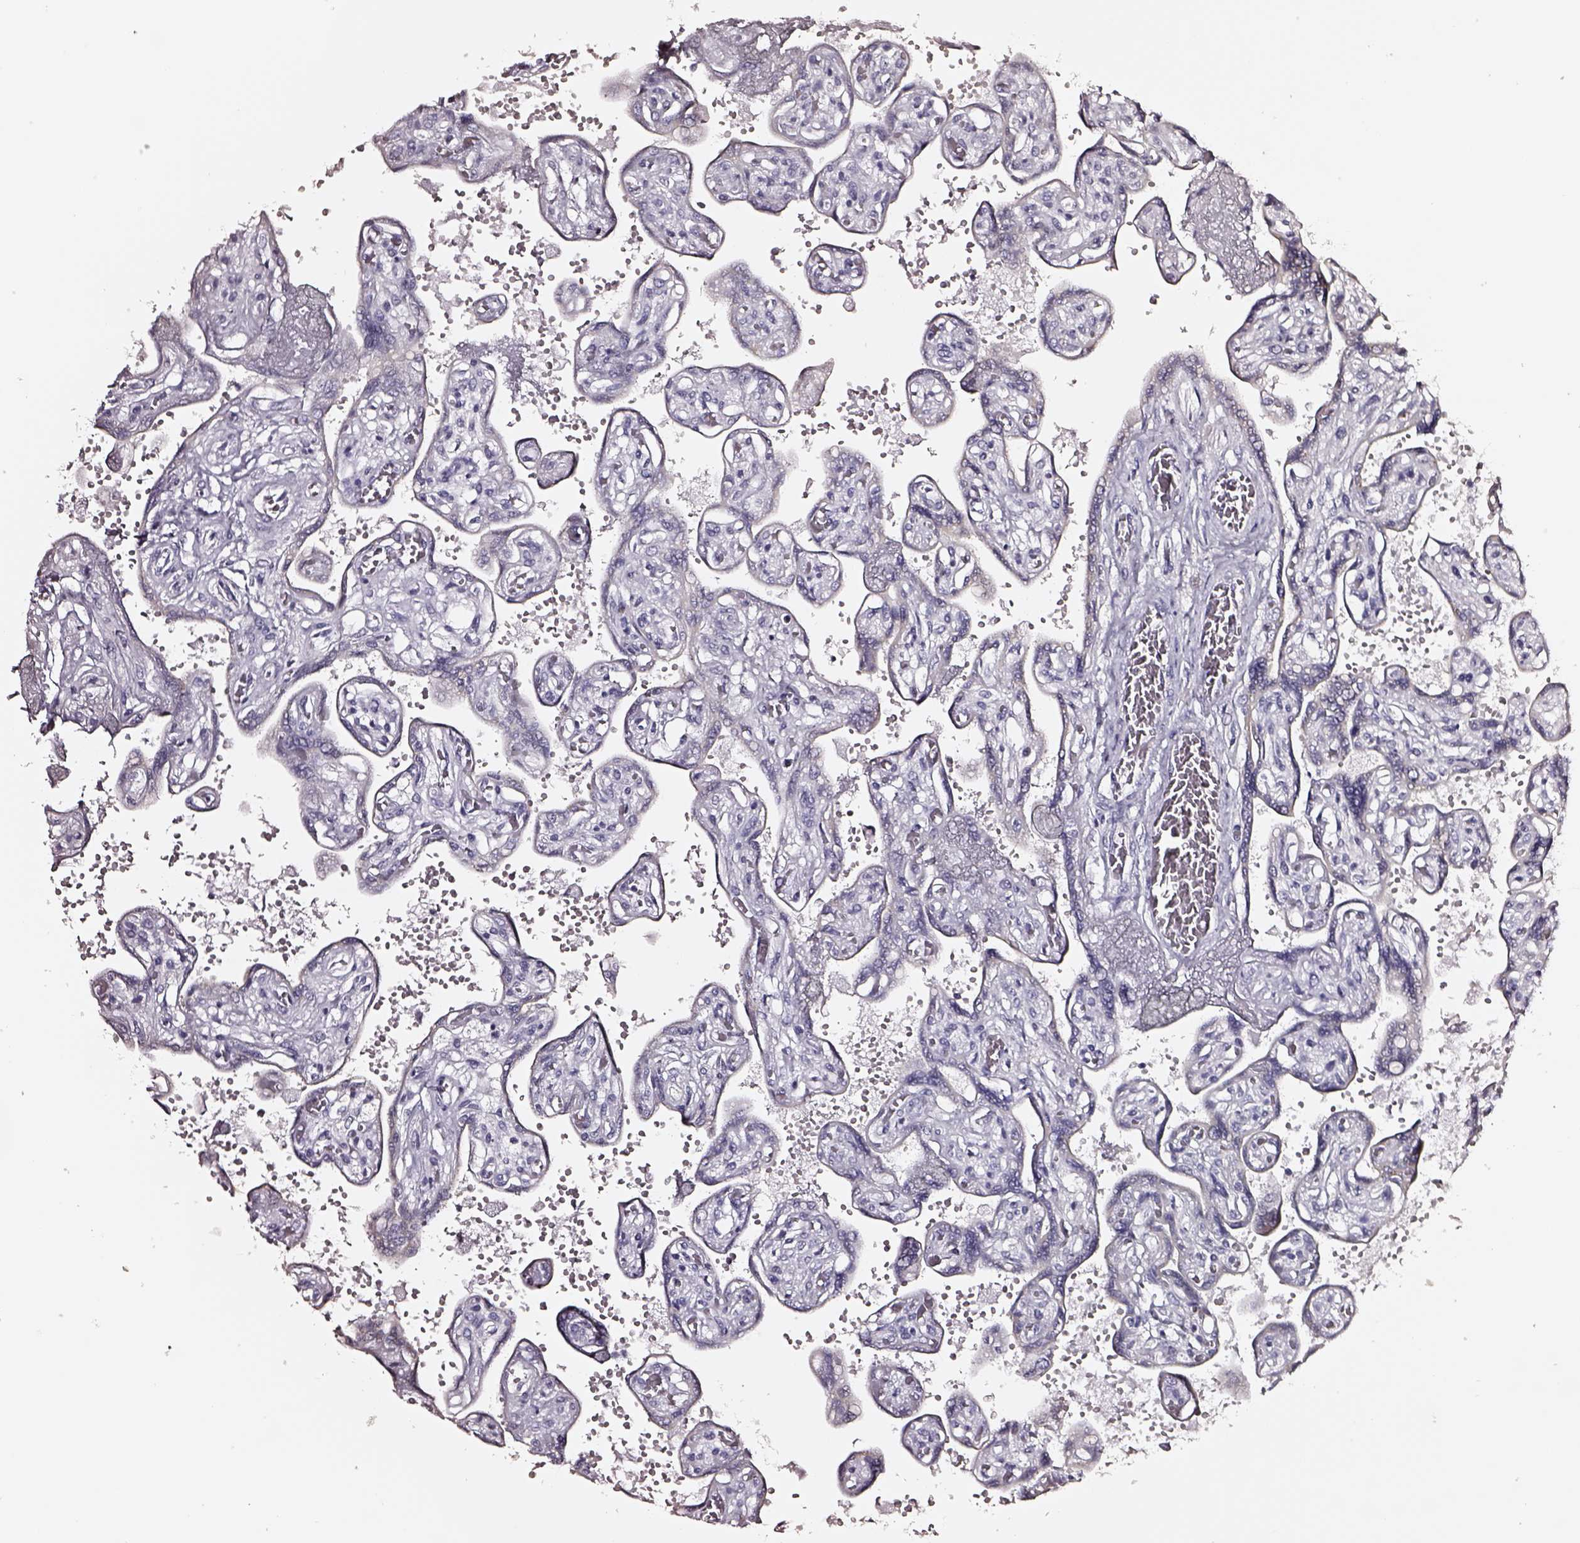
{"staining": {"intensity": "negative", "quantity": "none", "location": "none"}, "tissue": "placenta", "cell_type": "Decidual cells", "image_type": "normal", "snomed": [{"axis": "morphology", "description": "Normal tissue, NOS"}, {"axis": "topography", "description": "Placenta"}], "caption": "High power microscopy histopathology image of an immunohistochemistry histopathology image of normal placenta, revealing no significant staining in decidual cells. The staining is performed using DAB brown chromogen with nuclei counter-stained in using hematoxylin.", "gene": "DPEP1", "patient": {"sex": "female", "age": 32}}